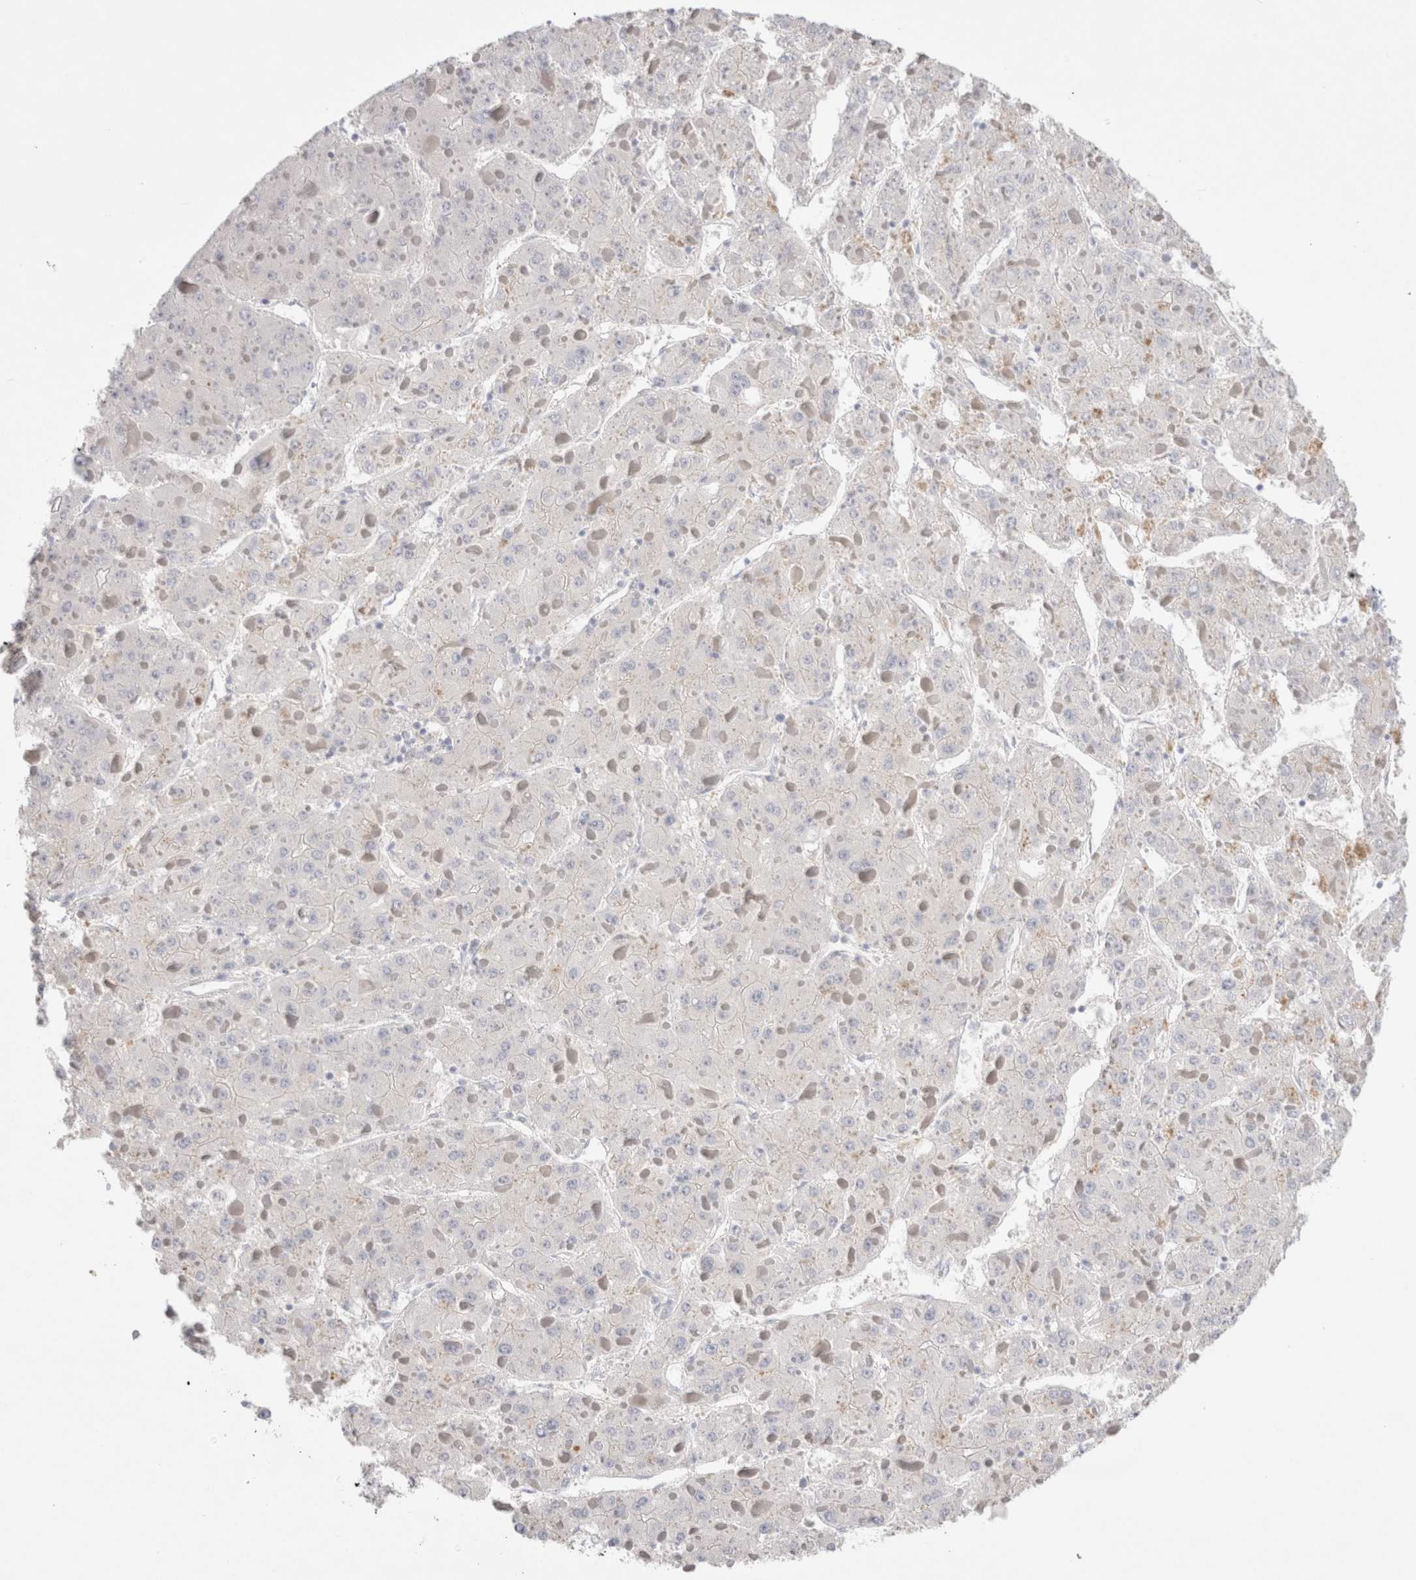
{"staining": {"intensity": "negative", "quantity": "none", "location": "none"}, "tissue": "liver cancer", "cell_type": "Tumor cells", "image_type": "cancer", "snomed": [{"axis": "morphology", "description": "Carcinoma, Hepatocellular, NOS"}, {"axis": "topography", "description": "Liver"}], "caption": "Liver hepatocellular carcinoma was stained to show a protein in brown. There is no significant positivity in tumor cells.", "gene": "HPGDS", "patient": {"sex": "female", "age": 73}}